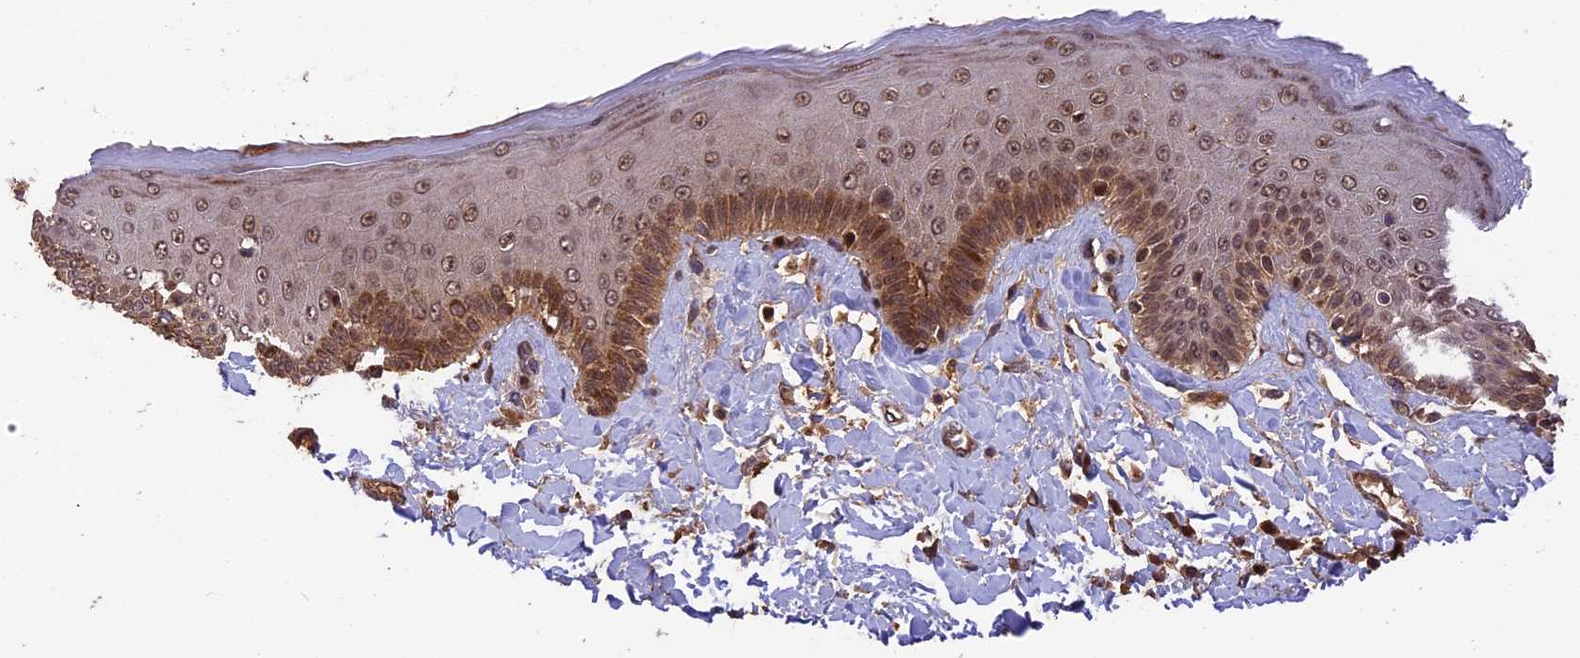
{"staining": {"intensity": "moderate", "quantity": ">75%", "location": "cytoplasmic/membranous,nuclear"}, "tissue": "skin", "cell_type": "Epidermal cells", "image_type": "normal", "snomed": [{"axis": "morphology", "description": "Normal tissue, NOS"}, {"axis": "topography", "description": "Anal"}], "caption": "Immunohistochemistry (IHC) photomicrograph of normal human skin stained for a protein (brown), which shows medium levels of moderate cytoplasmic/membranous,nuclear staining in approximately >75% of epidermal cells.", "gene": "ESCO1", "patient": {"sex": "male", "age": 69}}